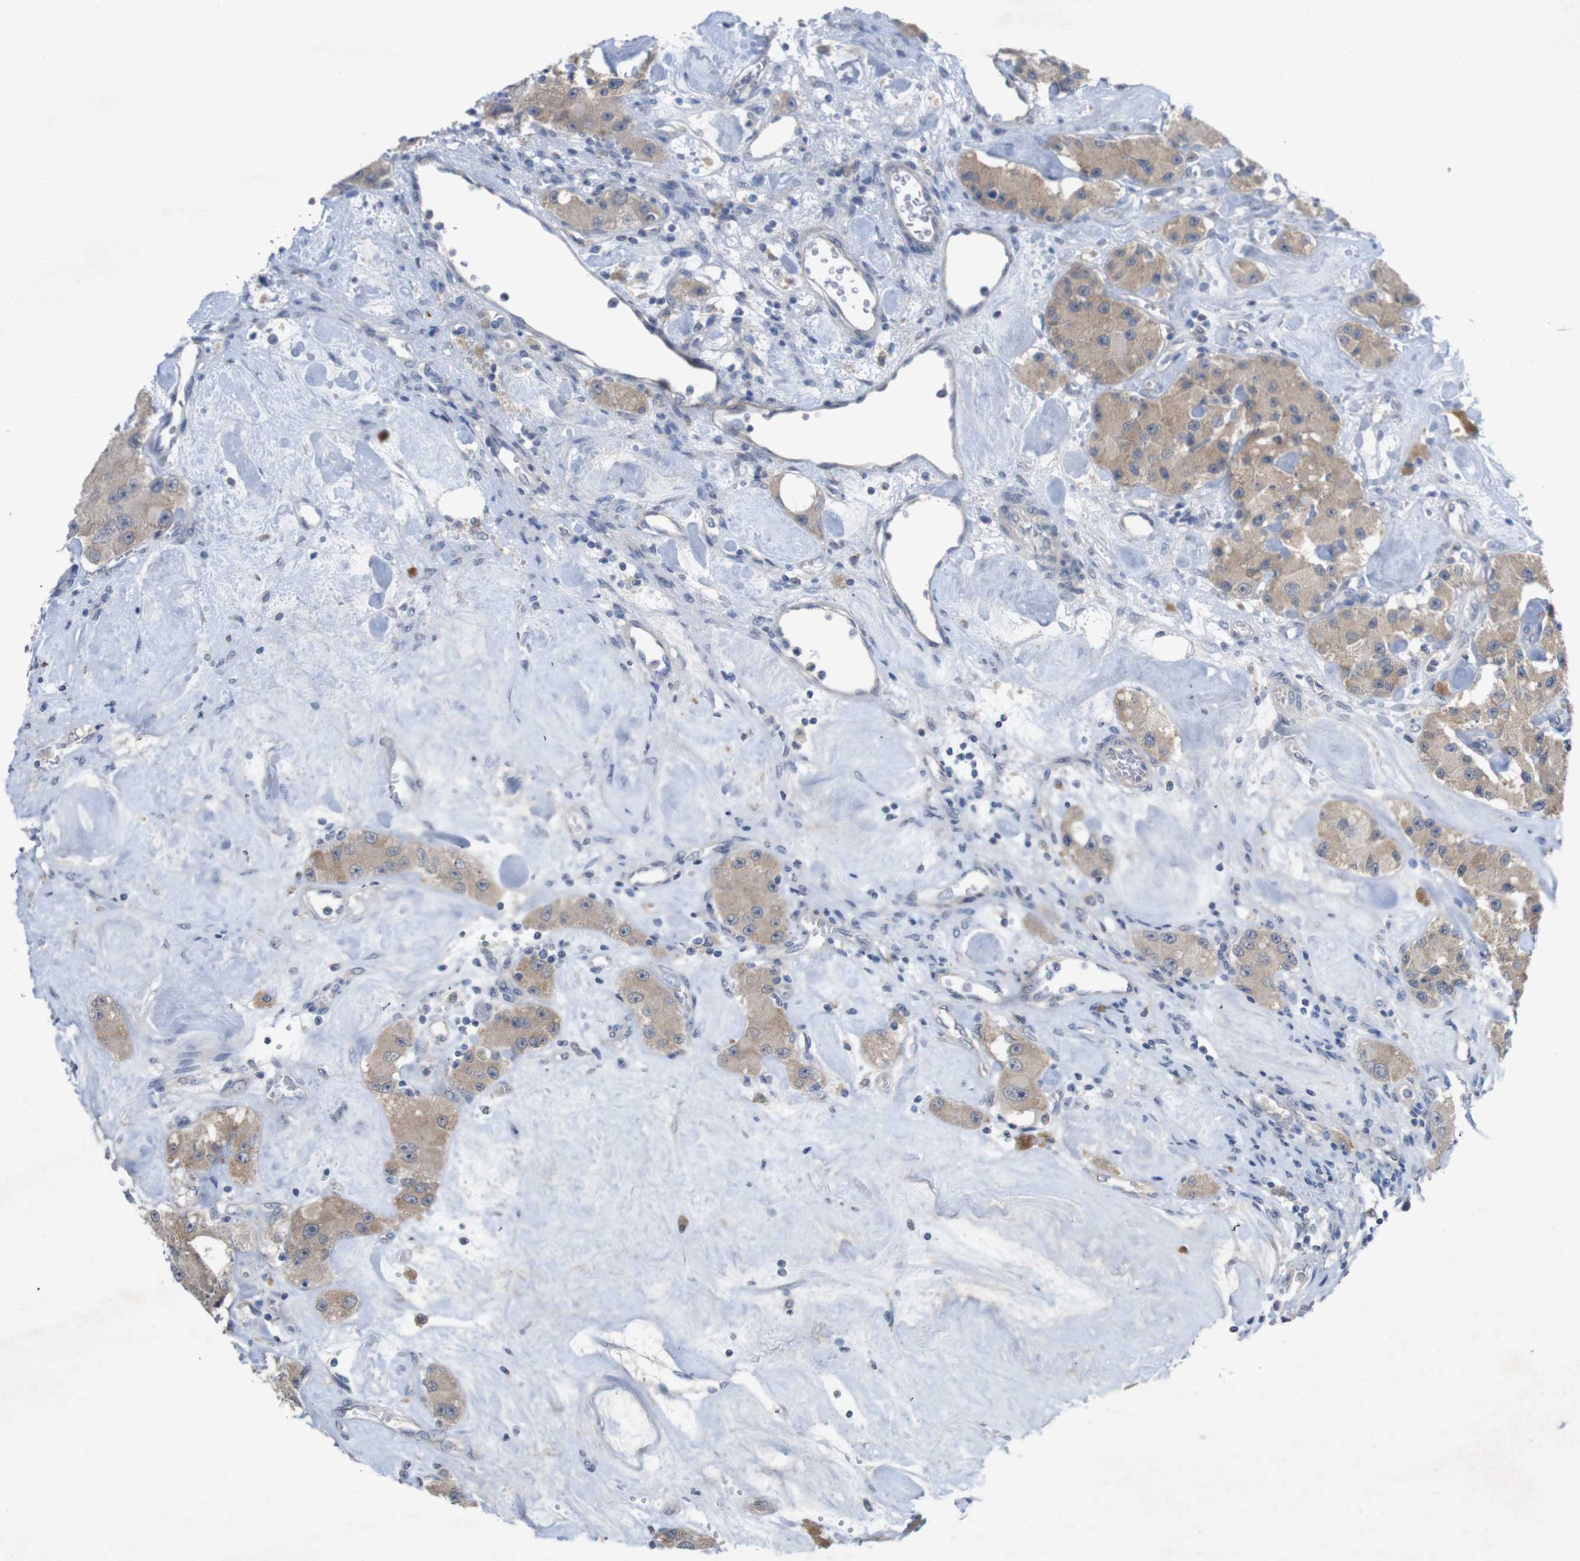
{"staining": {"intensity": "moderate", "quantity": ">75%", "location": "cytoplasmic/membranous"}, "tissue": "carcinoid", "cell_type": "Tumor cells", "image_type": "cancer", "snomed": [{"axis": "morphology", "description": "Carcinoid, malignant, NOS"}, {"axis": "topography", "description": "Pancreas"}], "caption": "Immunohistochemistry (DAB) staining of malignant carcinoid shows moderate cytoplasmic/membranous protein positivity in about >75% of tumor cells.", "gene": "BCAR3", "patient": {"sex": "male", "age": 41}}